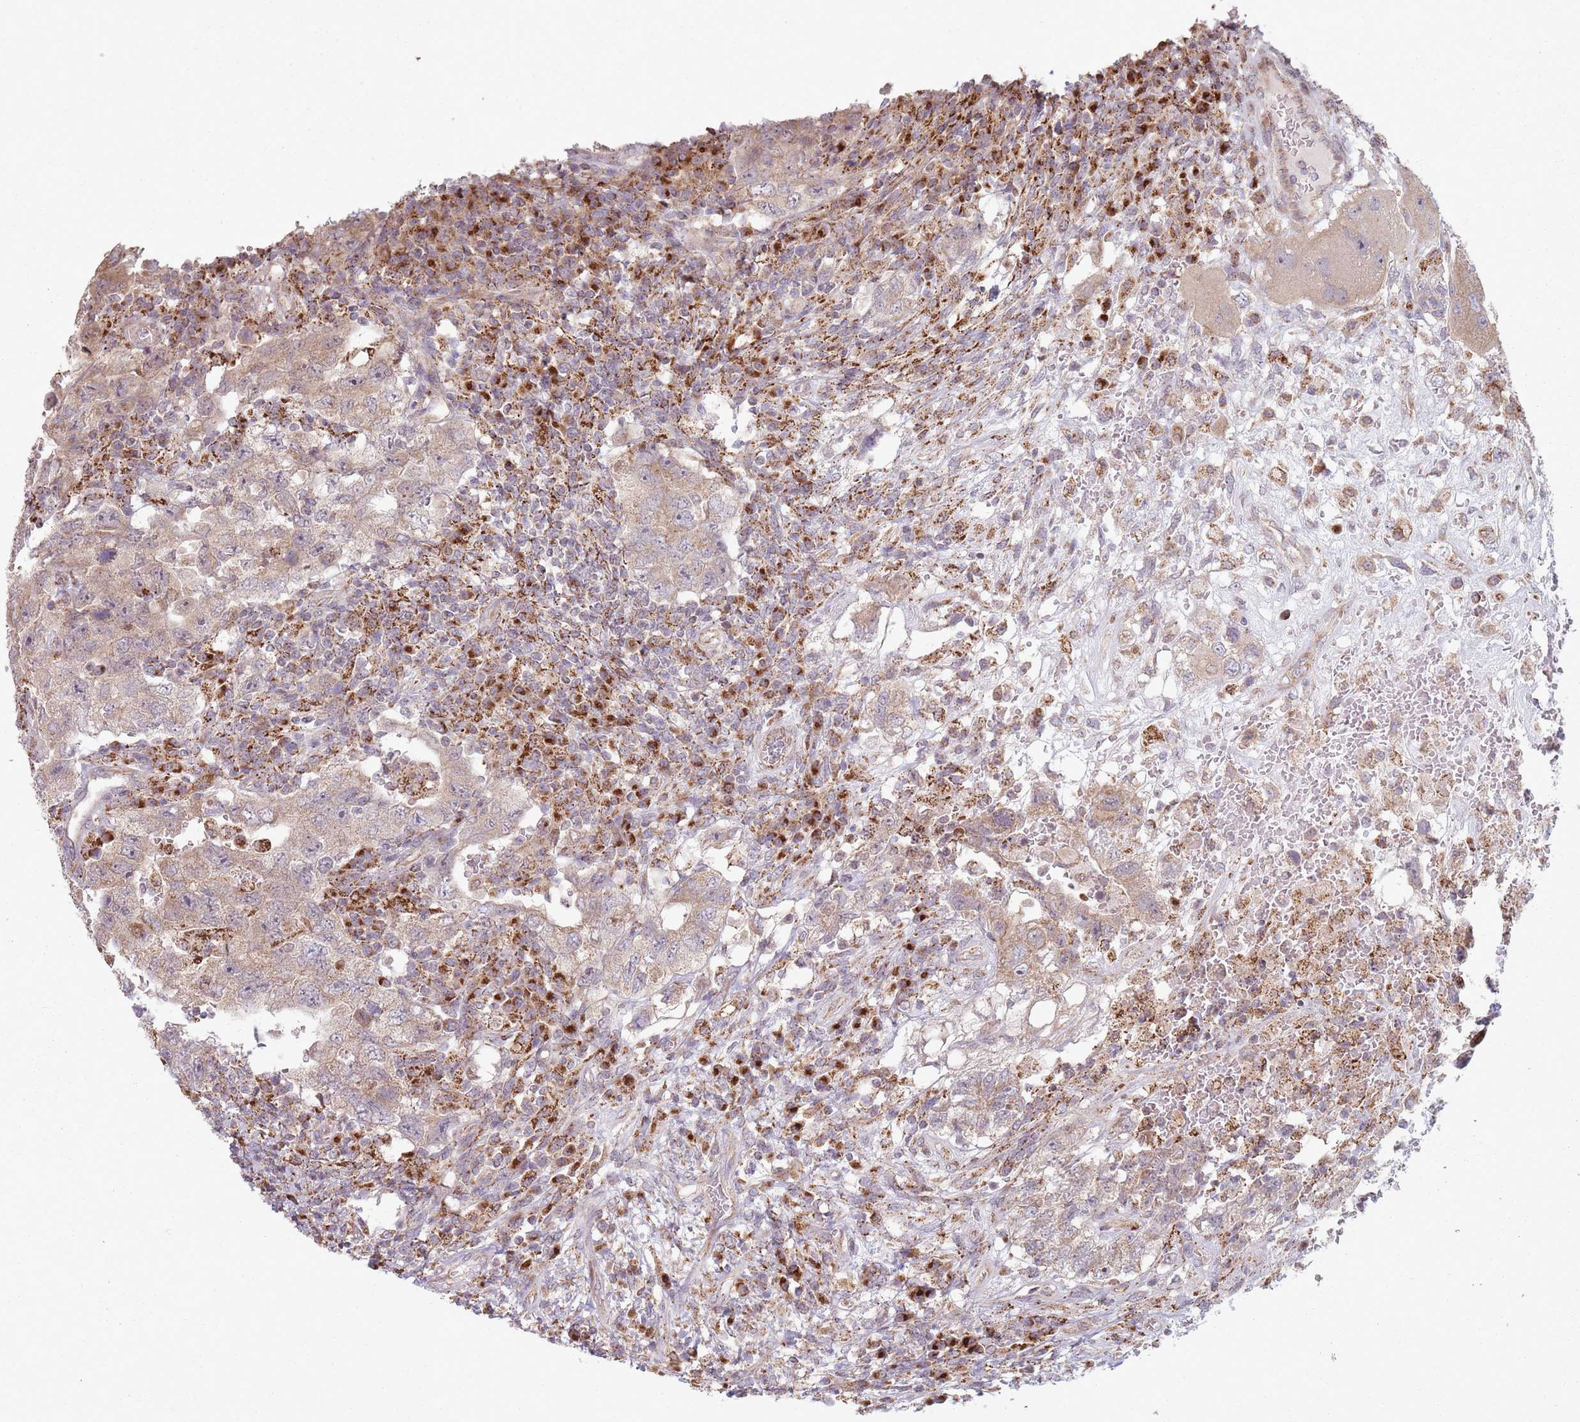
{"staining": {"intensity": "weak", "quantity": ">75%", "location": "cytoplasmic/membranous"}, "tissue": "testis cancer", "cell_type": "Tumor cells", "image_type": "cancer", "snomed": [{"axis": "morphology", "description": "Carcinoma, Embryonal, NOS"}, {"axis": "topography", "description": "Testis"}], "caption": "Human testis embryonal carcinoma stained with a protein marker exhibits weak staining in tumor cells.", "gene": "OR10Q1", "patient": {"sex": "male", "age": 26}}